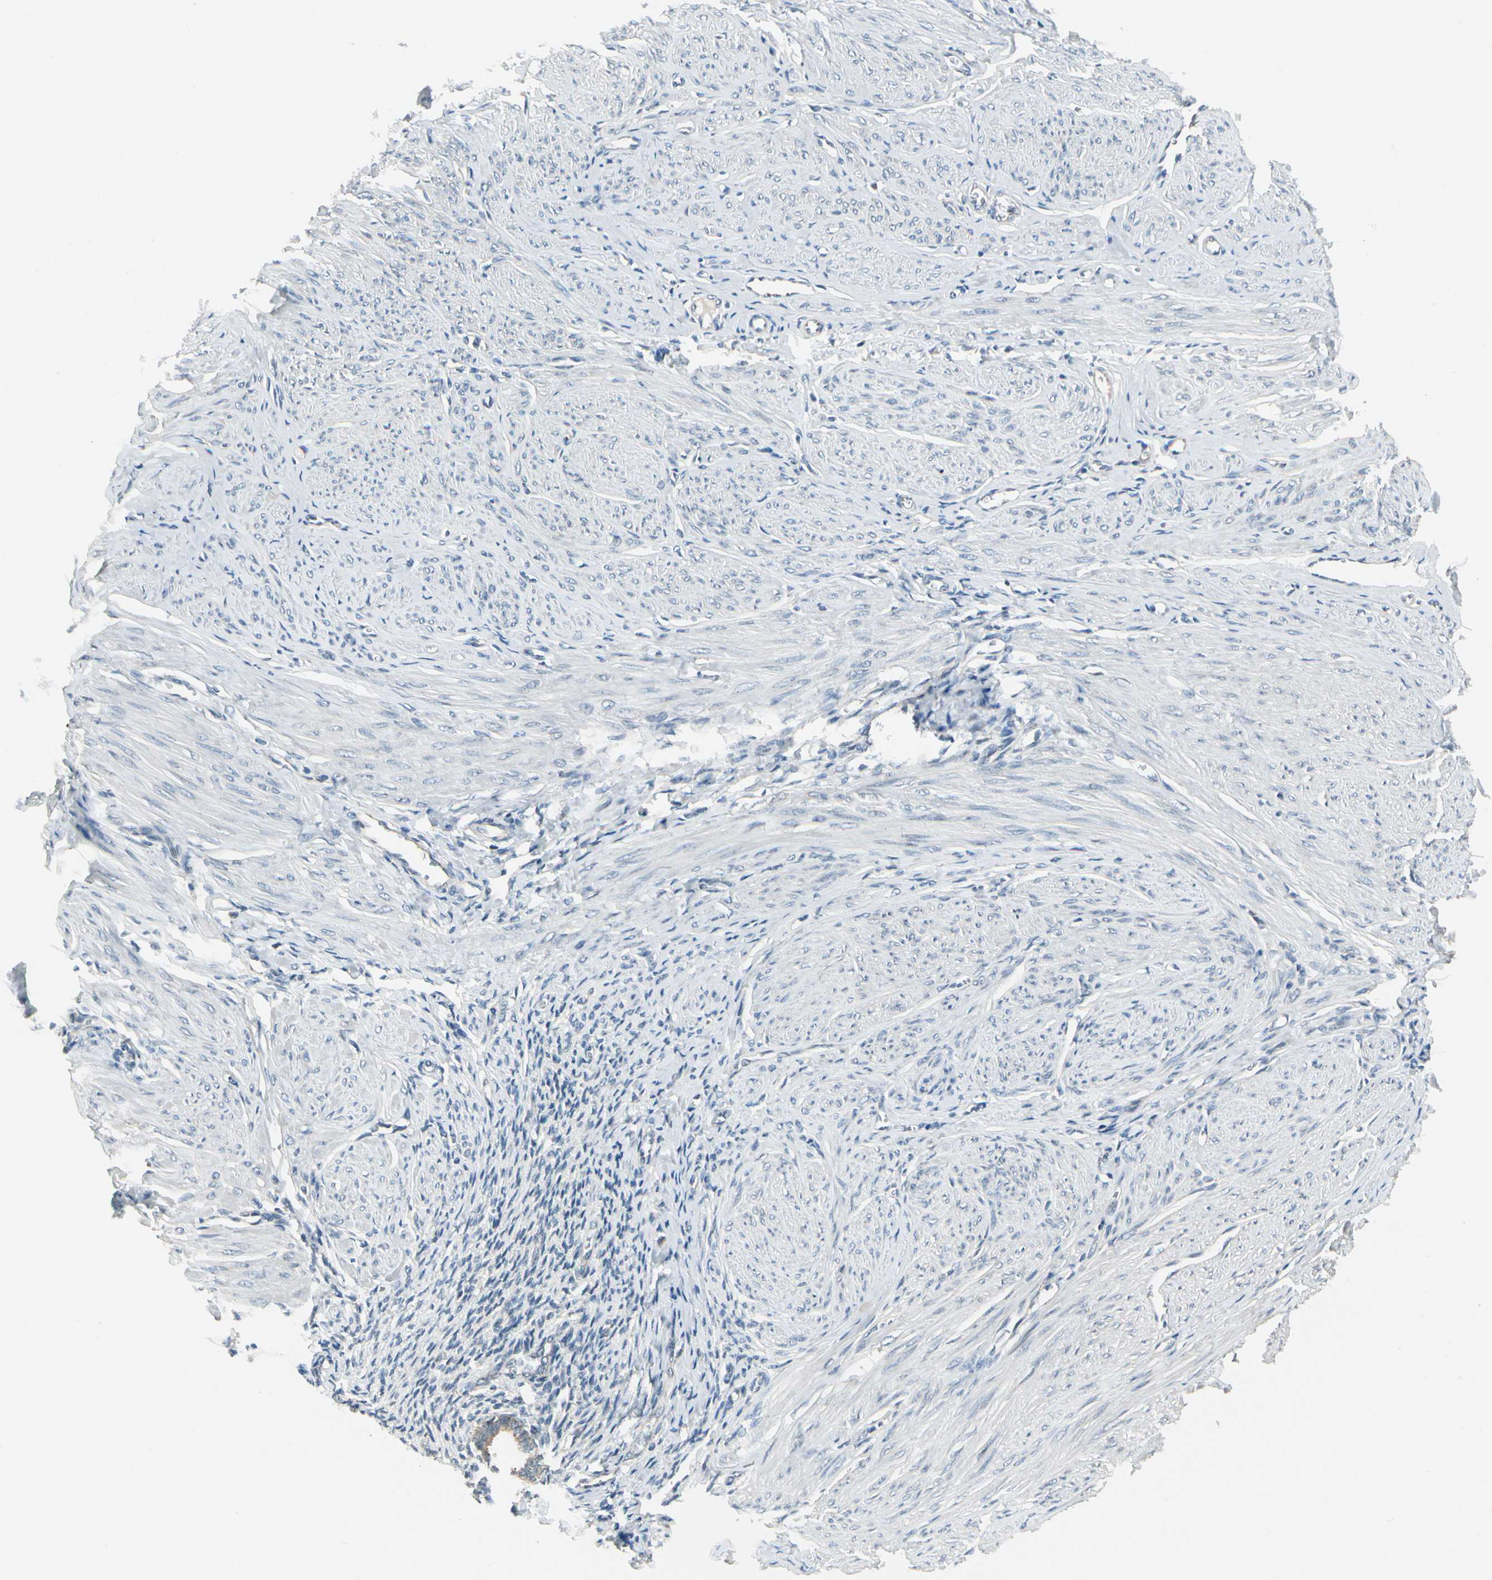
{"staining": {"intensity": "negative", "quantity": "none", "location": "none"}, "tissue": "smooth muscle", "cell_type": "Smooth muscle cells", "image_type": "normal", "snomed": [{"axis": "morphology", "description": "Normal tissue, NOS"}, {"axis": "topography", "description": "Uterus"}], "caption": "Unremarkable smooth muscle was stained to show a protein in brown. There is no significant expression in smooth muscle cells.", "gene": "BNIP1", "patient": {"sex": "female", "age": 45}}